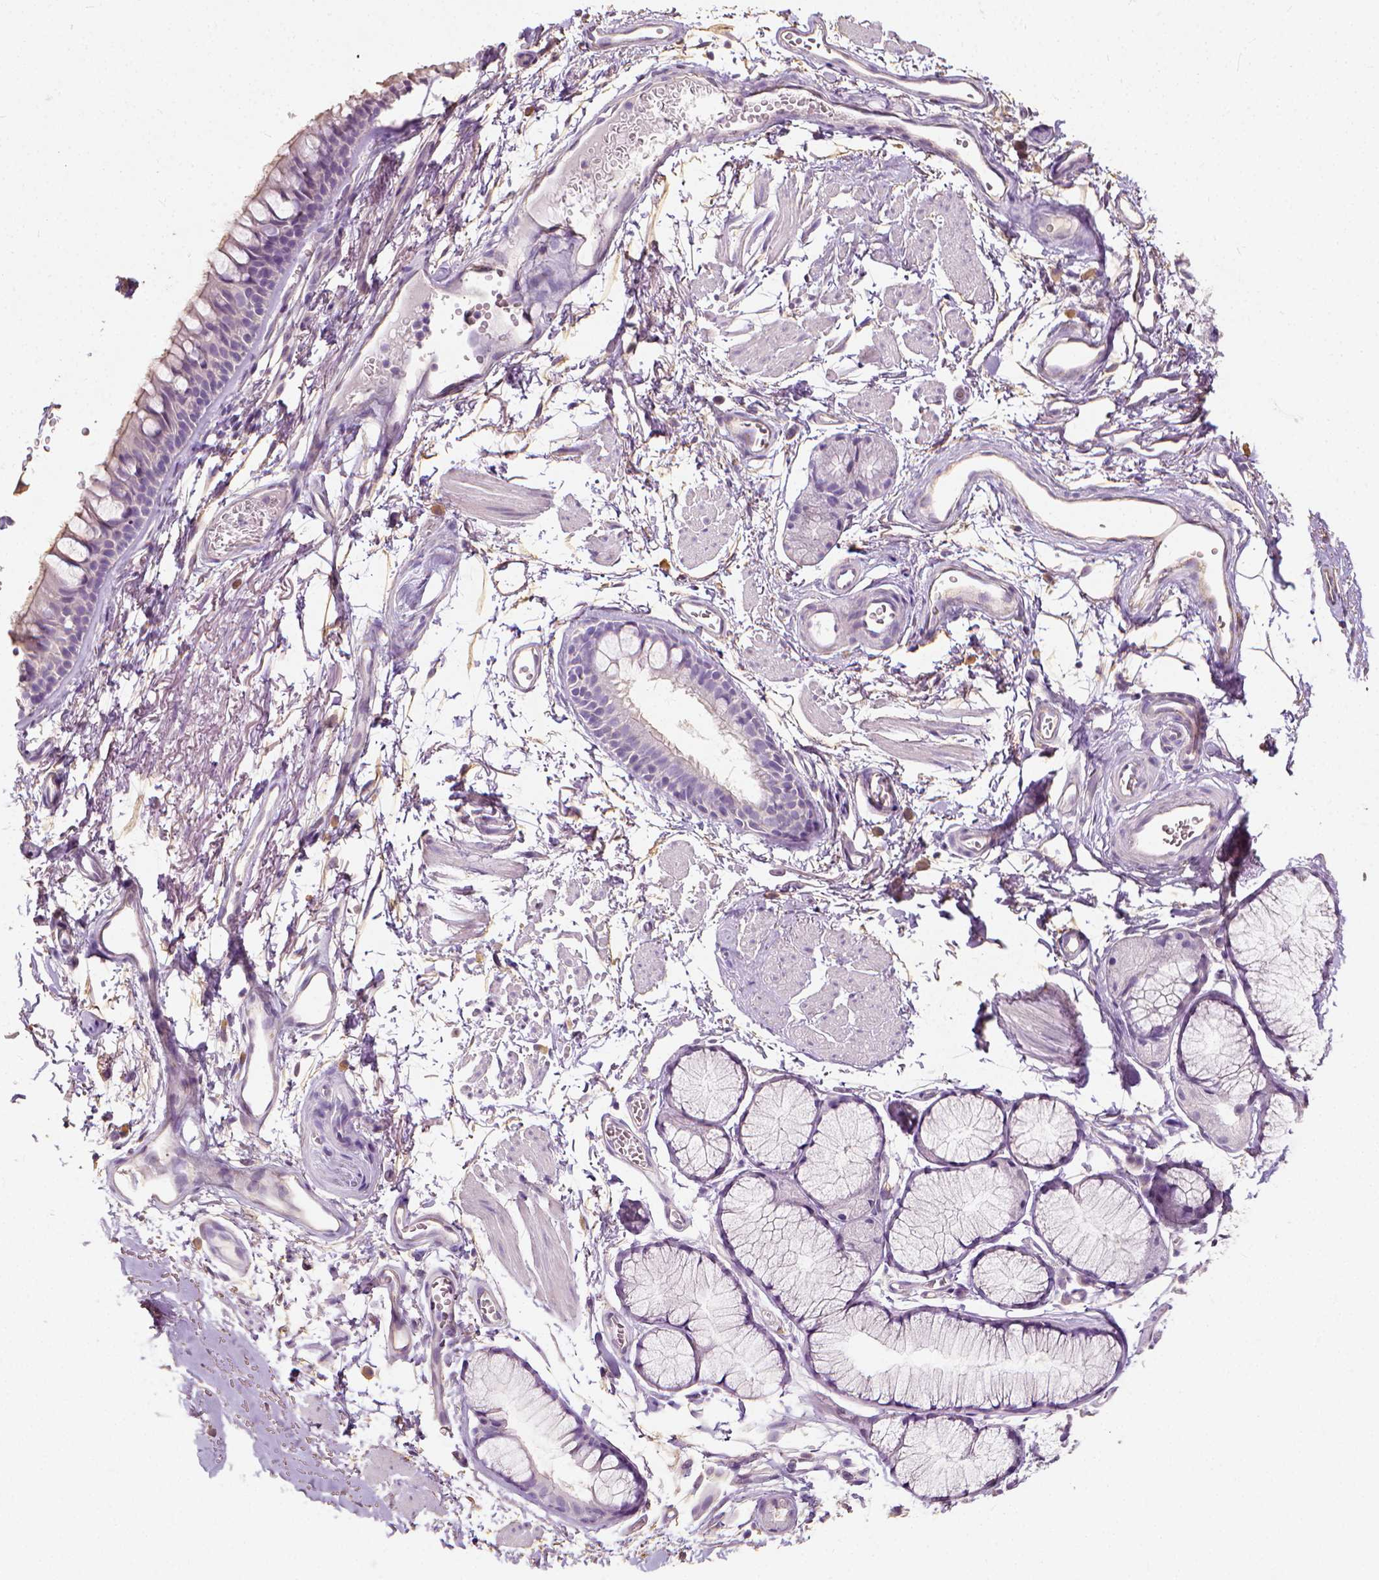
{"staining": {"intensity": "negative", "quantity": "none", "location": "none"}, "tissue": "soft tissue", "cell_type": "Fibroblasts", "image_type": "normal", "snomed": [{"axis": "morphology", "description": "Normal tissue, NOS"}, {"axis": "topography", "description": "Cartilage tissue"}, {"axis": "topography", "description": "Bronchus"}], "caption": "This is an IHC photomicrograph of normal human soft tissue. There is no positivity in fibroblasts.", "gene": "DHCR24", "patient": {"sex": "female", "age": 79}}